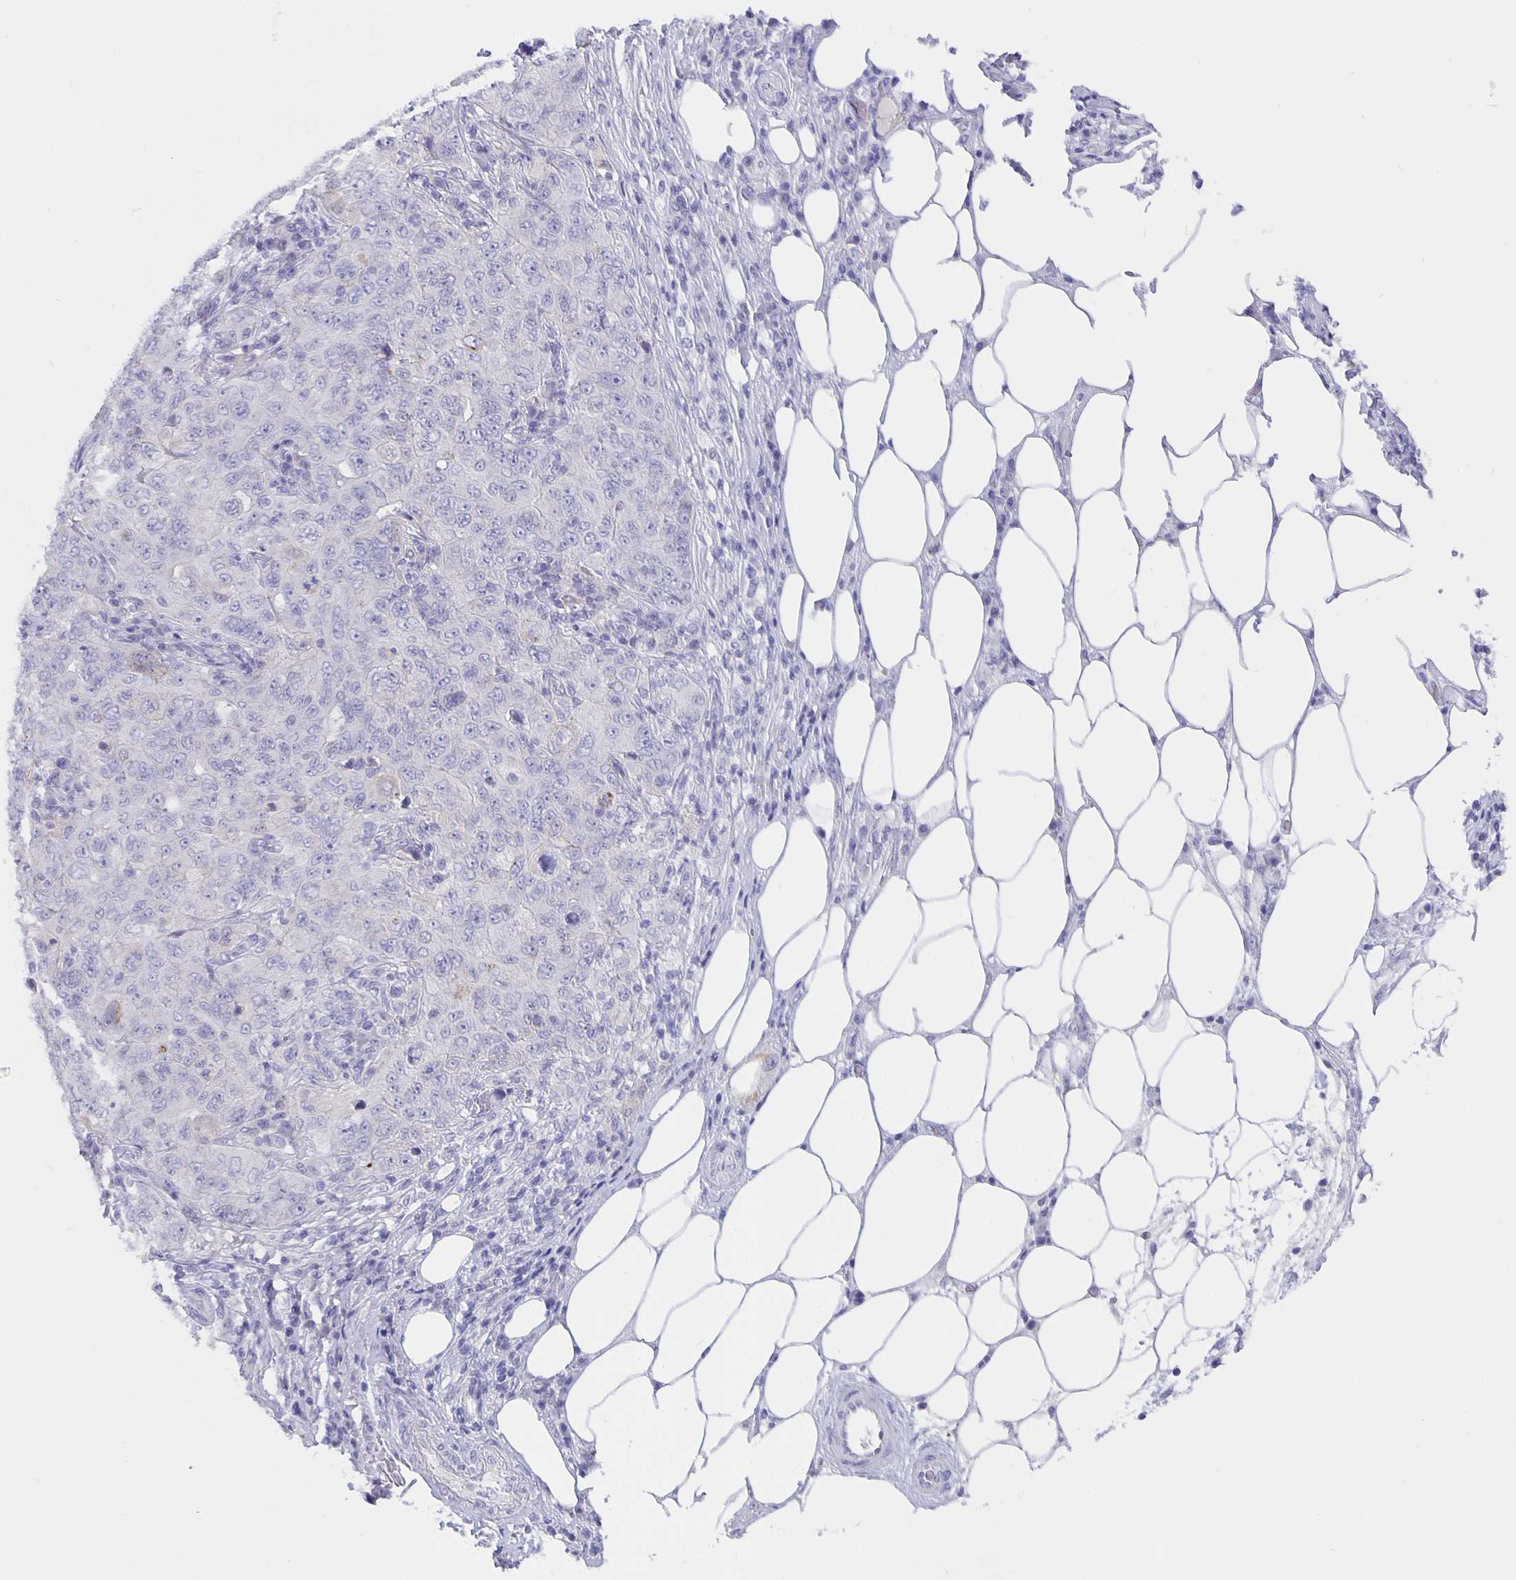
{"staining": {"intensity": "negative", "quantity": "none", "location": "none"}, "tissue": "pancreatic cancer", "cell_type": "Tumor cells", "image_type": "cancer", "snomed": [{"axis": "morphology", "description": "Adenocarcinoma, NOS"}, {"axis": "topography", "description": "Pancreas"}], "caption": "Tumor cells are negative for brown protein staining in adenocarcinoma (pancreatic).", "gene": "CFAP74", "patient": {"sex": "male", "age": 68}}